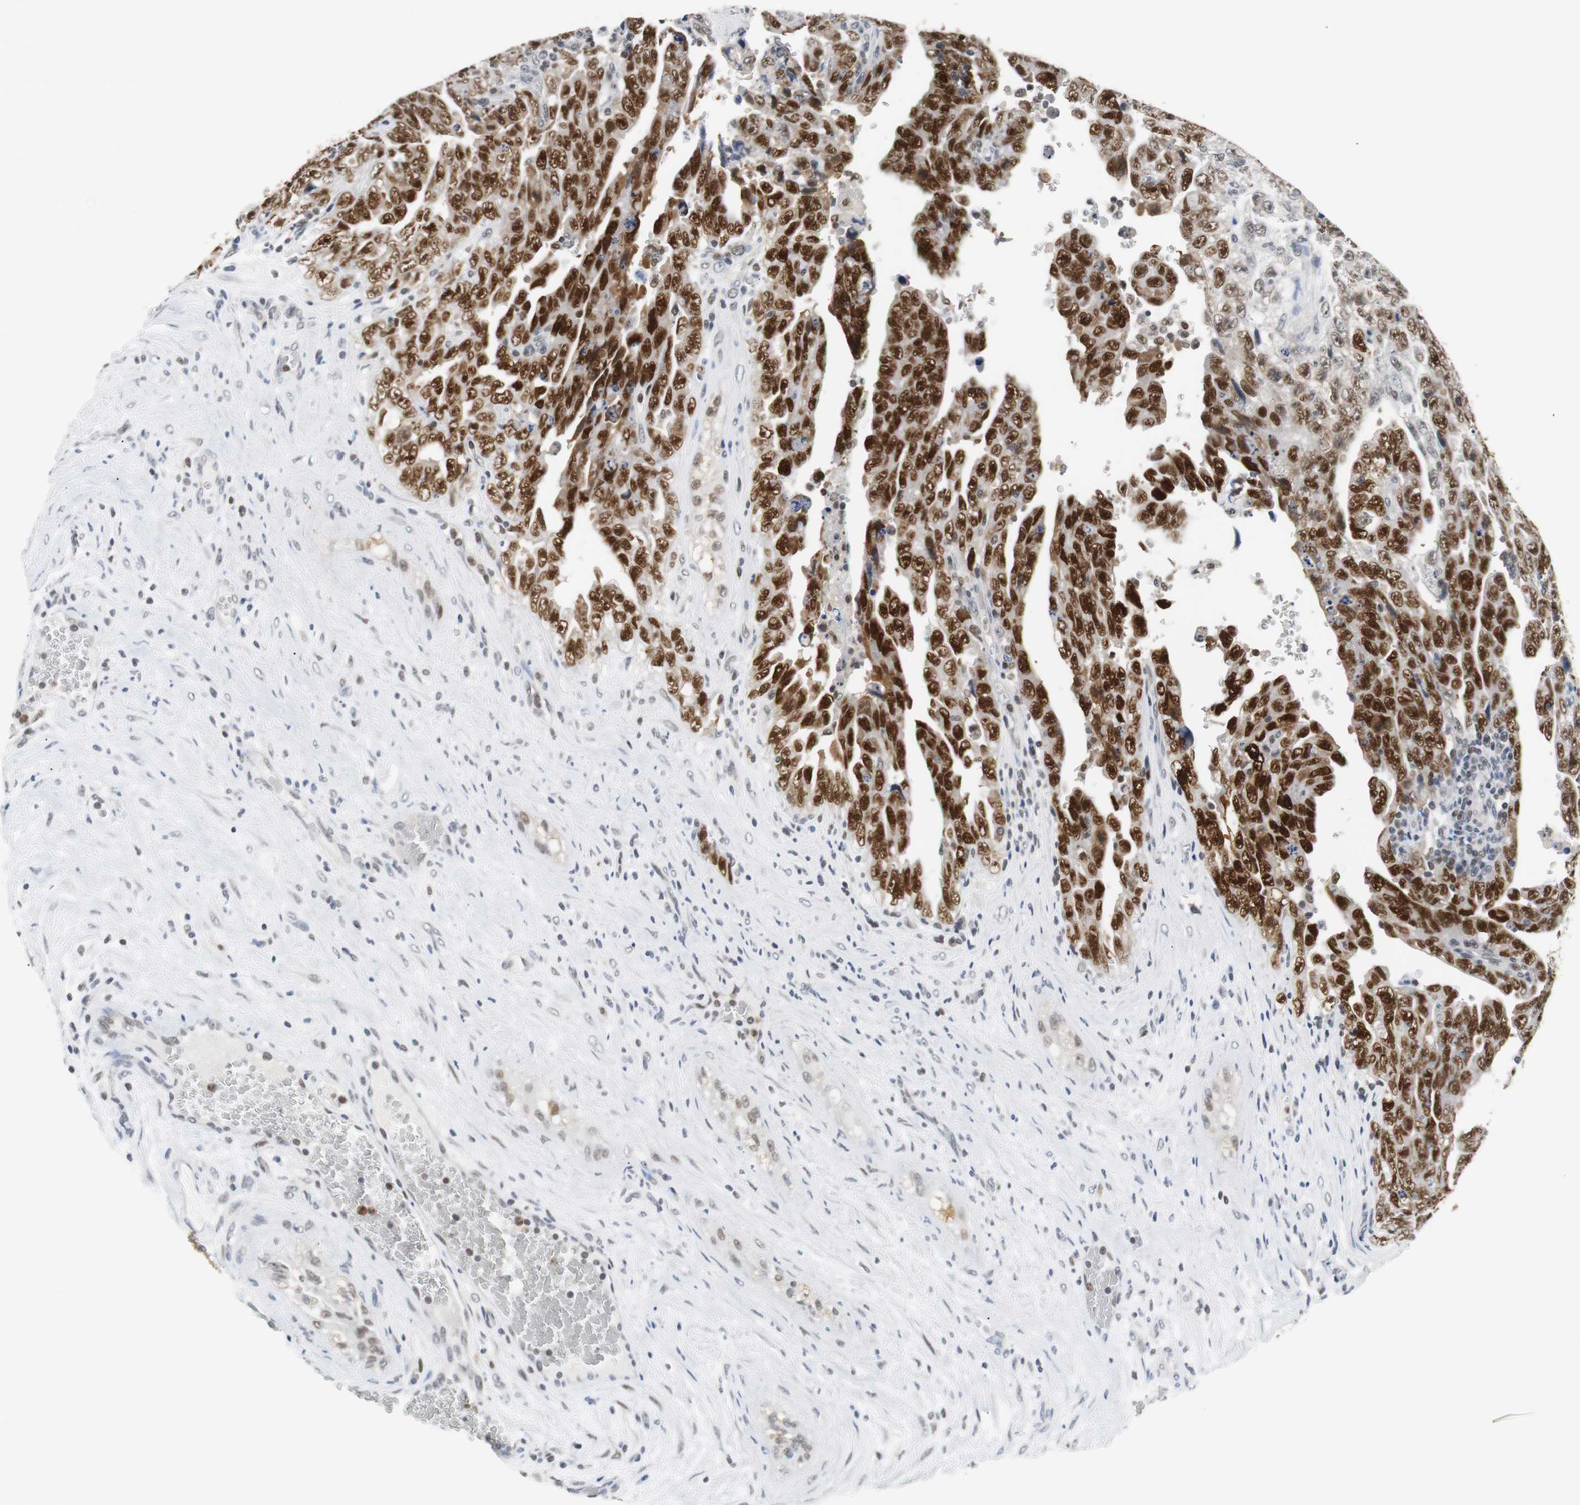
{"staining": {"intensity": "strong", "quantity": ">75%", "location": "nuclear"}, "tissue": "testis cancer", "cell_type": "Tumor cells", "image_type": "cancer", "snomed": [{"axis": "morphology", "description": "Carcinoma, Embryonal, NOS"}, {"axis": "topography", "description": "Testis"}], "caption": "Protein expression analysis of testis cancer (embryonal carcinoma) demonstrates strong nuclear expression in approximately >75% of tumor cells. (brown staining indicates protein expression, while blue staining denotes nuclei).", "gene": "SIRT1", "patient": {"sex": "male", "age": 28}}